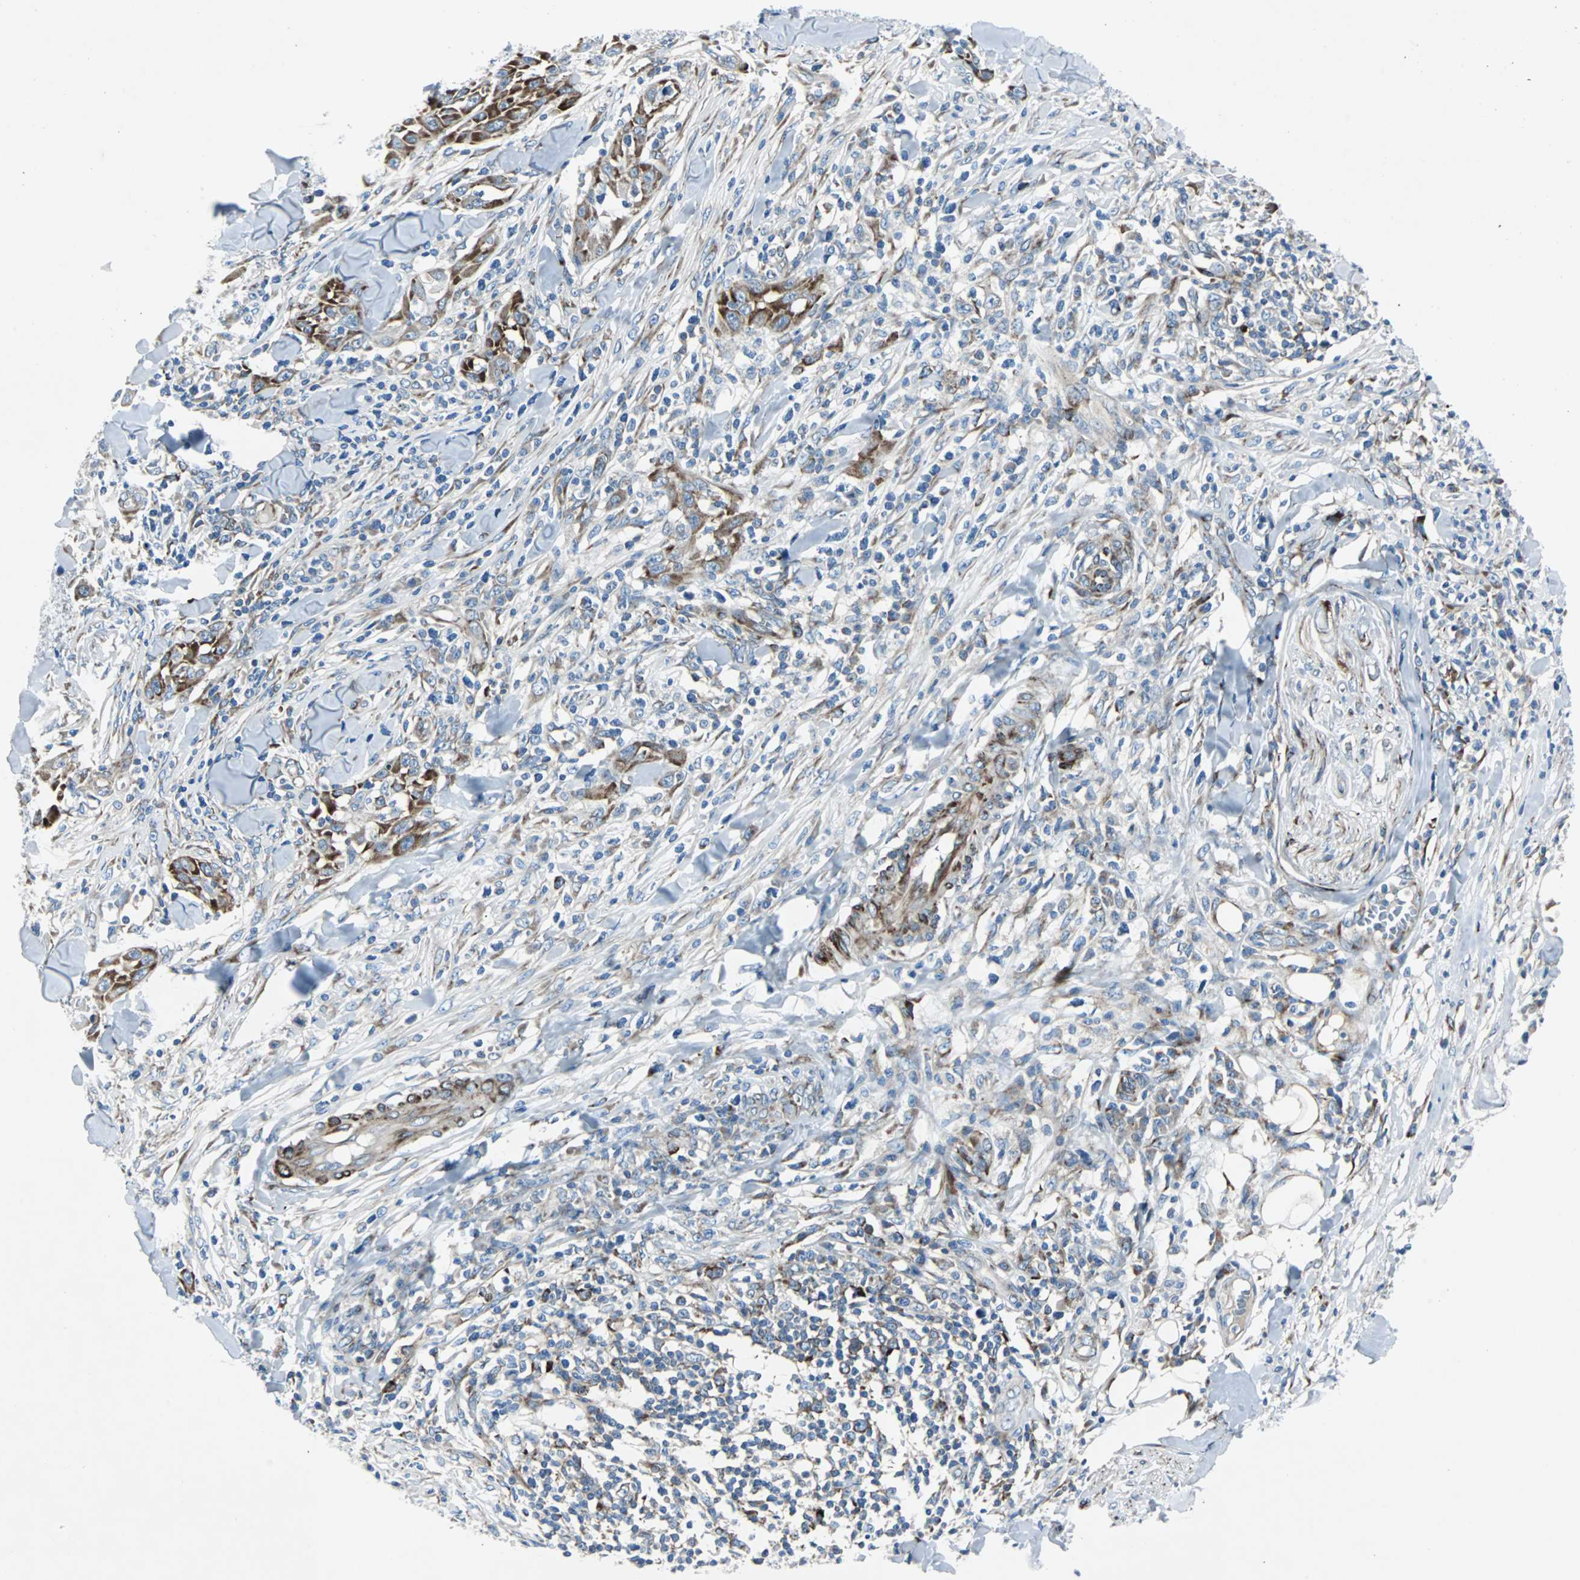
{"staining": {"intensity": "moderate", "quantity": "25%-75%", "location": "cytoplasmic/membranous"}, "tissue": "skin cancer", "cell_type": "Tumor cells", "image_type": "cancer", "snomed": [{"axis": "morphology", "description": "Squamous cell carcinoma, NOS"}, {"axis": "topography", "description": "Skin"}], "caption": "This is a micrograph of immunohistochemistry staining of squamous cell carcinoma (skin), which shows moderate expression in the cytoplasmic/membranous of tumor cells.", "gene": "BBC3", "patient": {"sex": "male", "age": 24}}